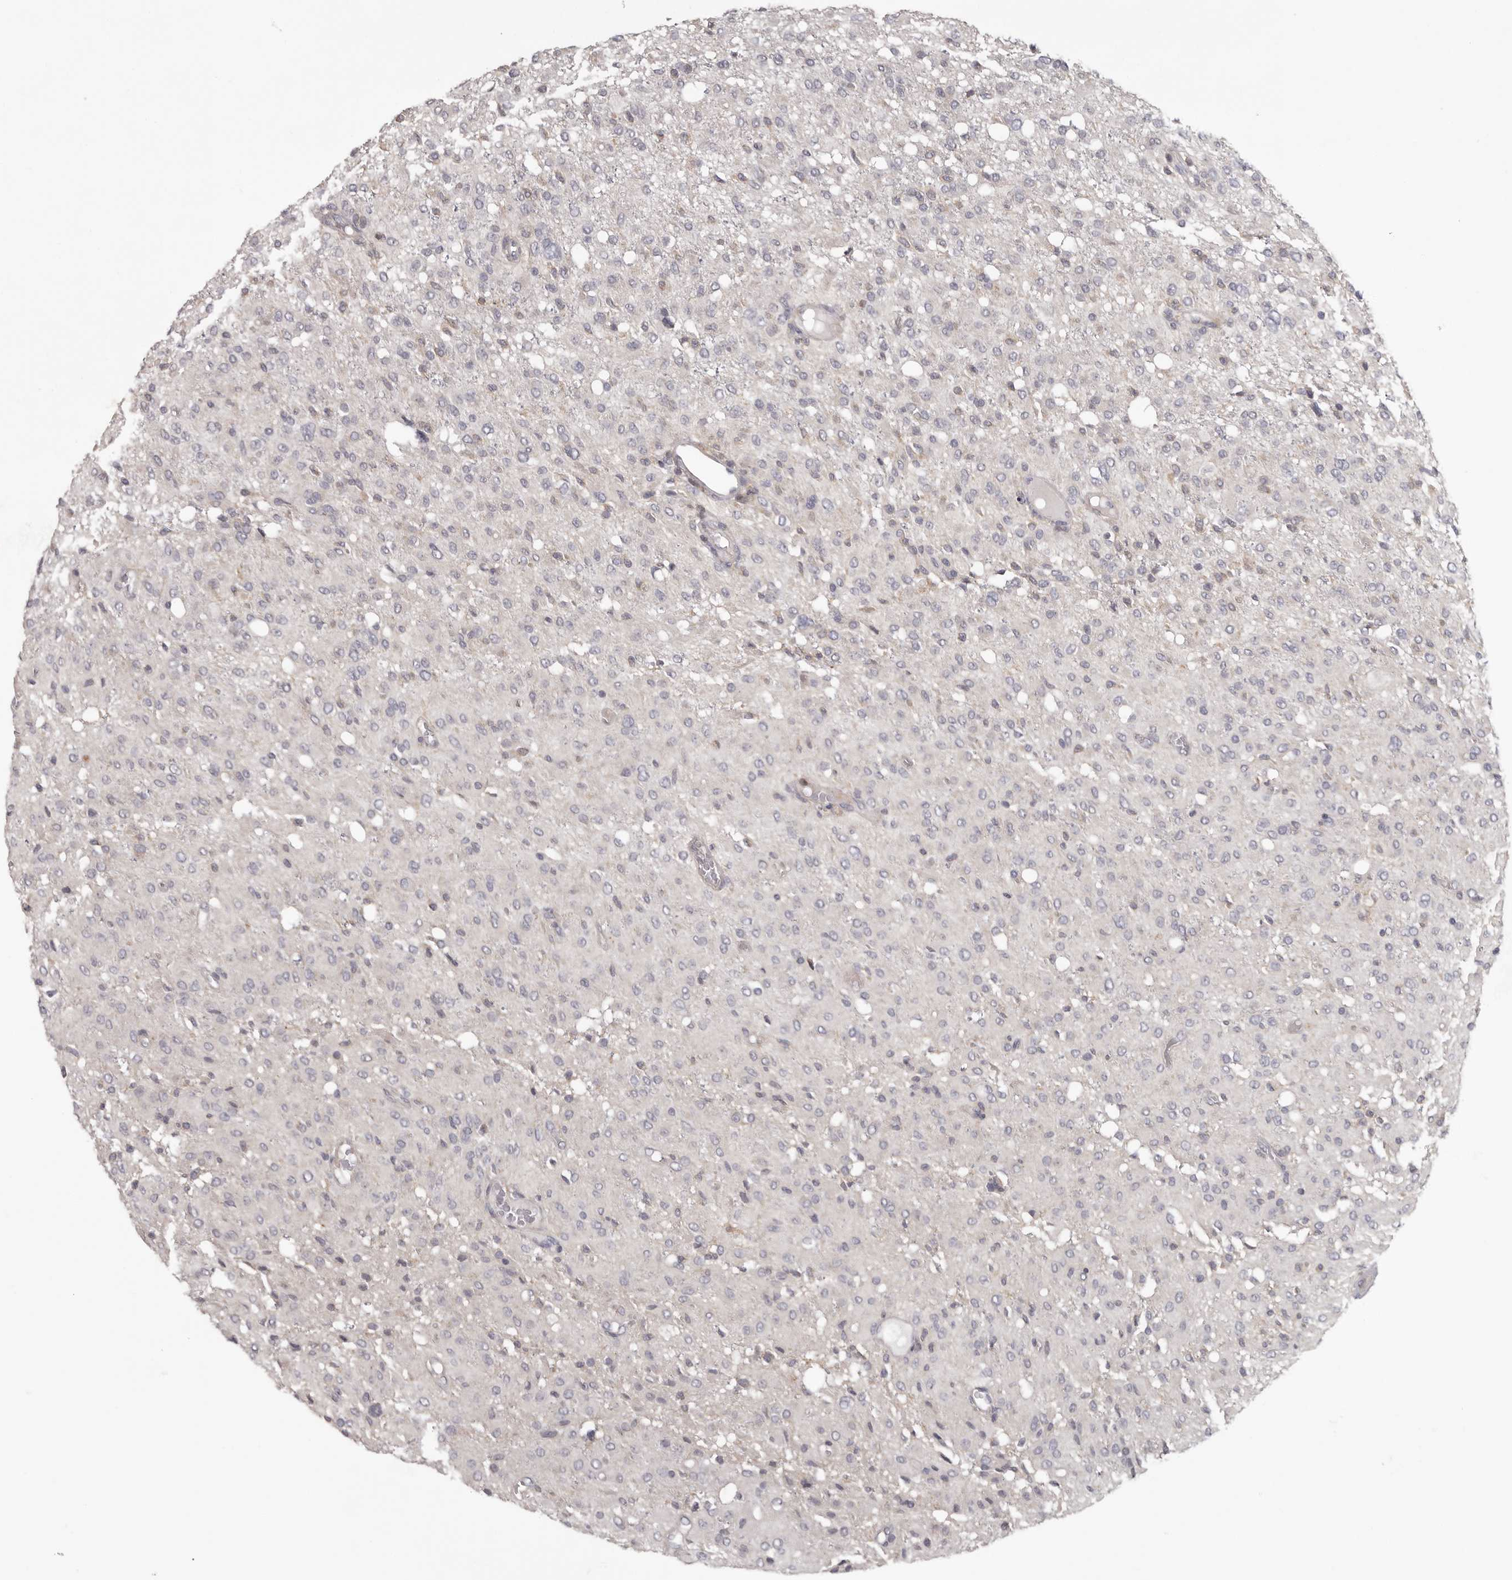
{"staining": {"intensity": "negative", "quantity": "none", "location": "none"}, "tissue": "glioma", "cell_type": "Tumor cells", "image_type": "cancer", "snomed": [{"axis": "morphology", "description": "Glioma, malignant, High grade"}, {"axis": "topography", "description": "Brain"}], "caption": "Immunohistochemistry image of neoplastic tissue: glioma stained with DAB reveals no significant protein staining in tumor cells.", "gene": "ANKRD44", "patient": {"sex": "female", "age": 59}}